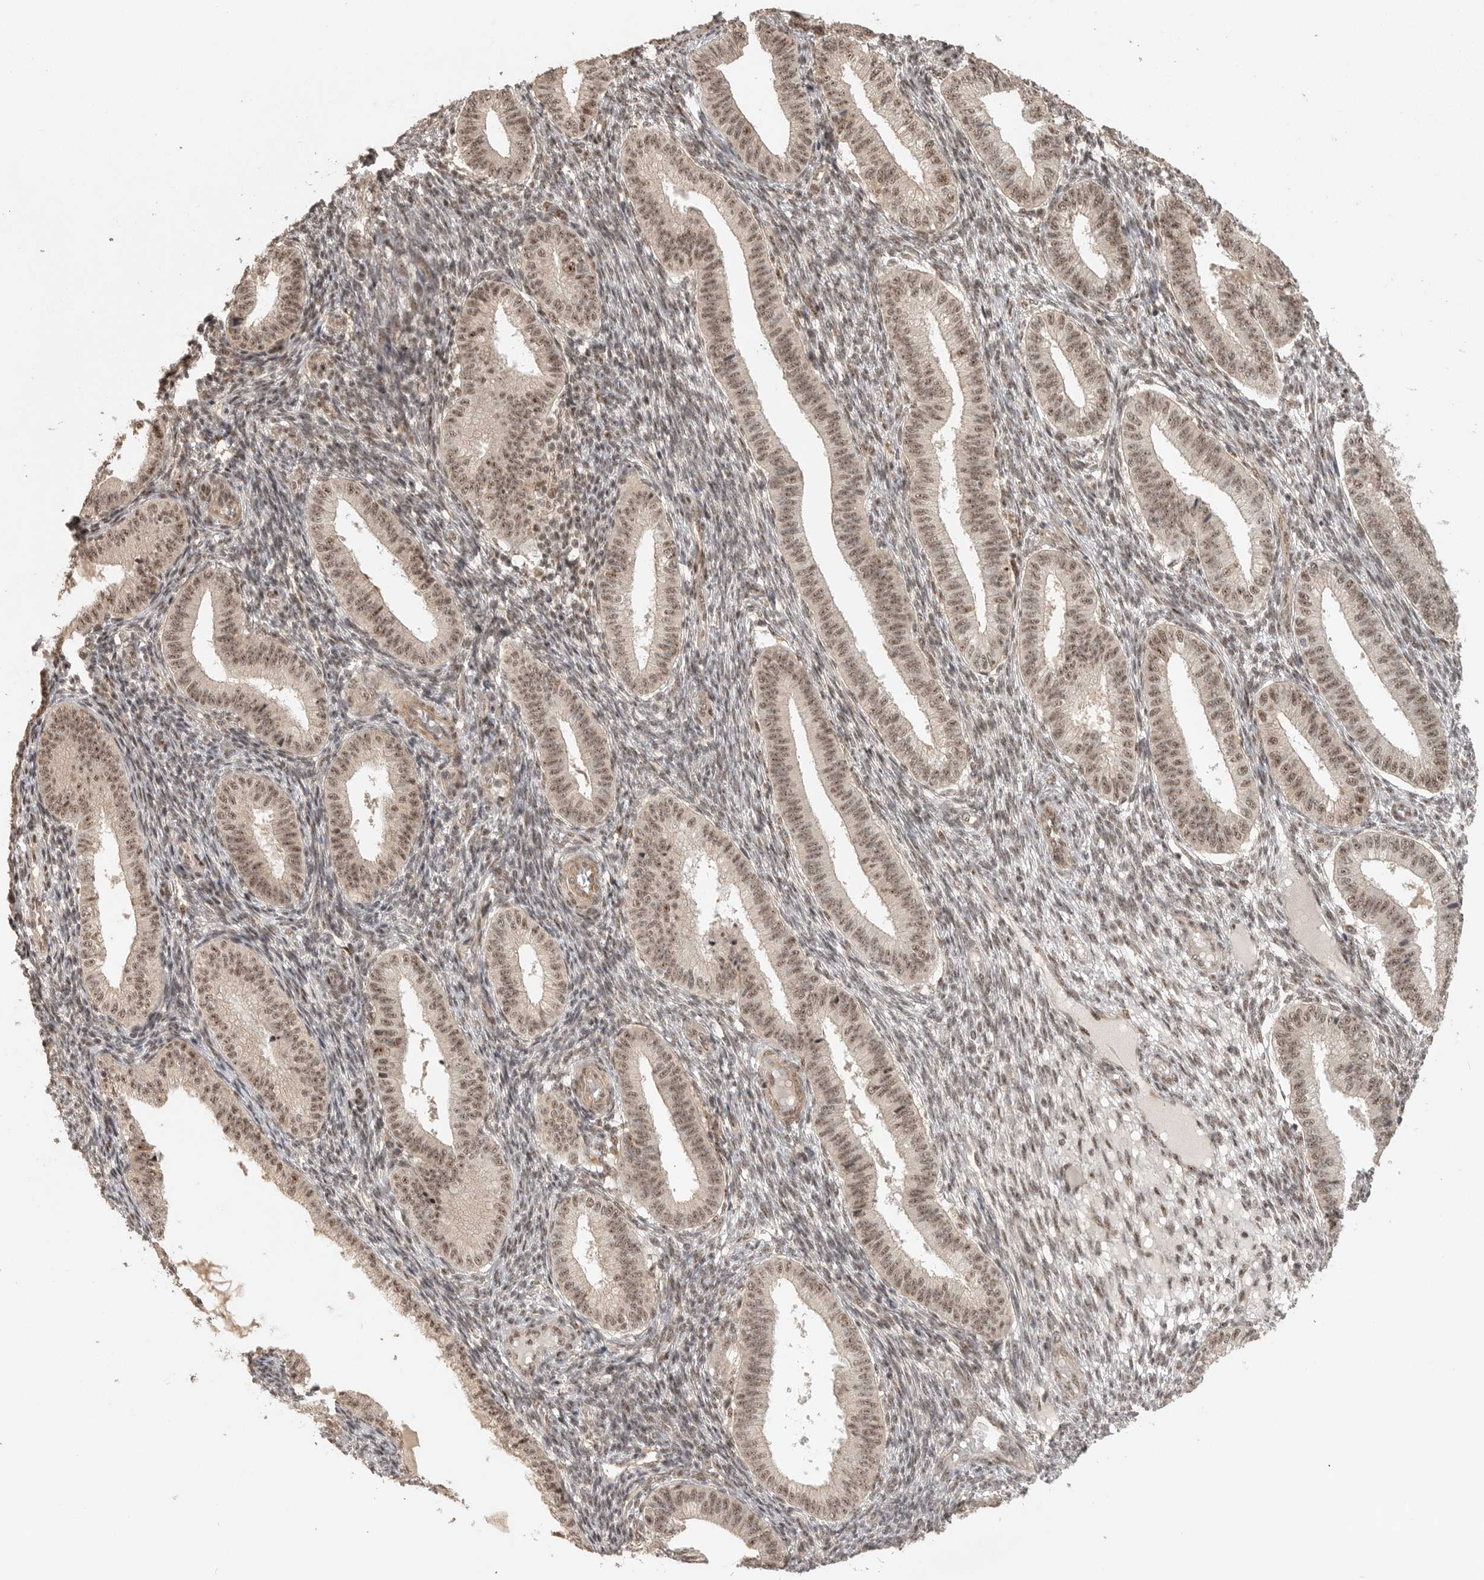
{"staining": {"intensity": "negative", "quantity": "none", "location": "none"}, "tissue": "endometrium", "cell_type": "Cells in endometrial stroma", "image_type": "normal", "snomed": [{"axis": "morphology", "description": "Normal tissue, NOS"}, {"axis": "topography", "description": "Endometrium"}], "caption": "Immunohistochemistry histopathology image of benign human endometrium stained for a protein (brown), which displays no expression in cells in endometrial stroma.", "gene": "POMP", "patient": {"sex": "female", "age": 39}}